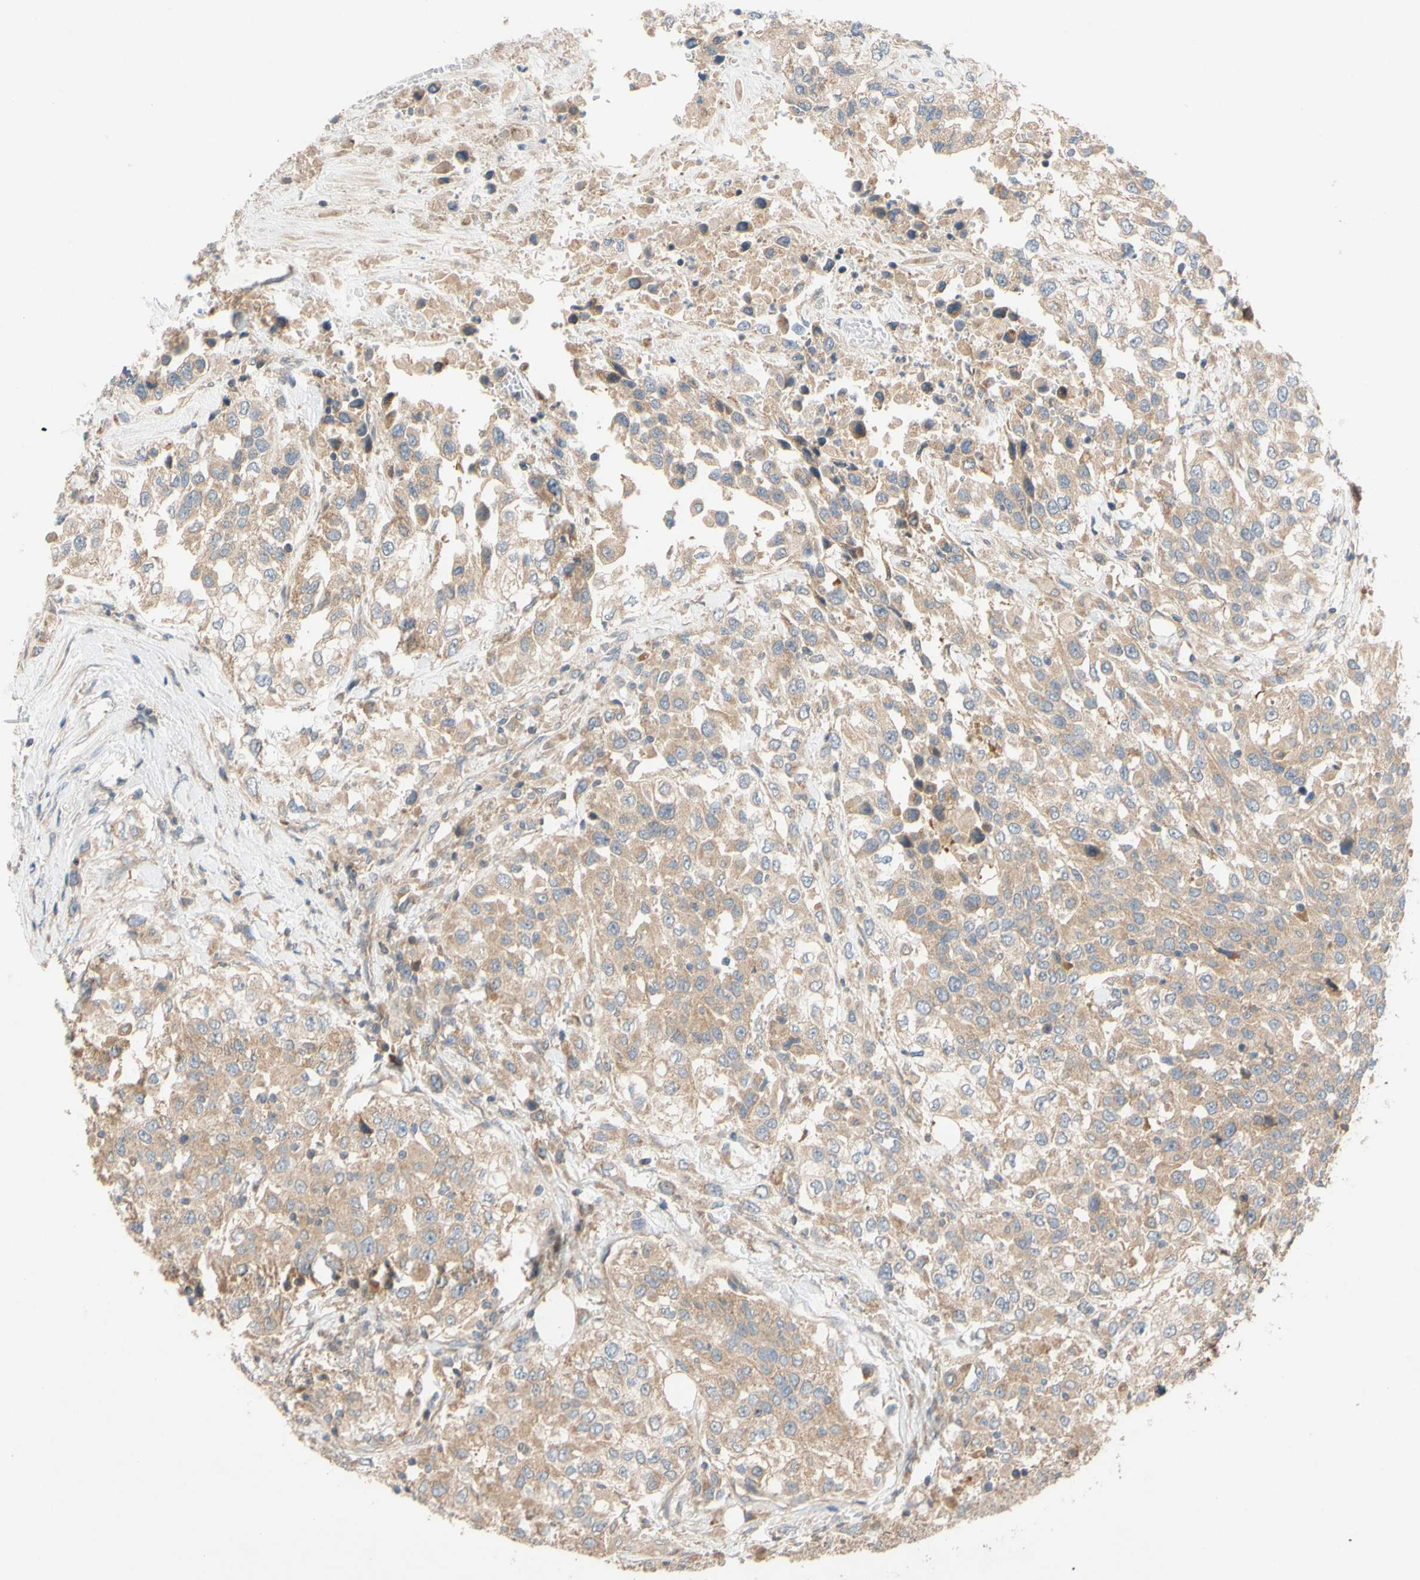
{"staining": {"intensity": "moderate", "quantity": ">75%", "location": "cytoplasmic/membranous"}, "tissue": "urothelial cancer", "cell_type": "Tumor cells", "image_type": "cancer", "snomed": [{"axis": "morphology", "description": "Urothelial carcinoma, High grade"}, {"axis": "topography", "description": "Urinary bladder"}], "caption": "The photomicrograph reveals immunohistochemical staining of urothelial cancer. There is moderate cytoplasmic/membranous staining is present in about >75% of tumor cells. The staining is performed using DAB (3,3'-diaminobenzidine) brown chromogen to label protein expression. The nuclei are counter-stained blue using hematoxylin.", "gene": "MBTPS2", "patient": {"sex": "female", "age": 80}}